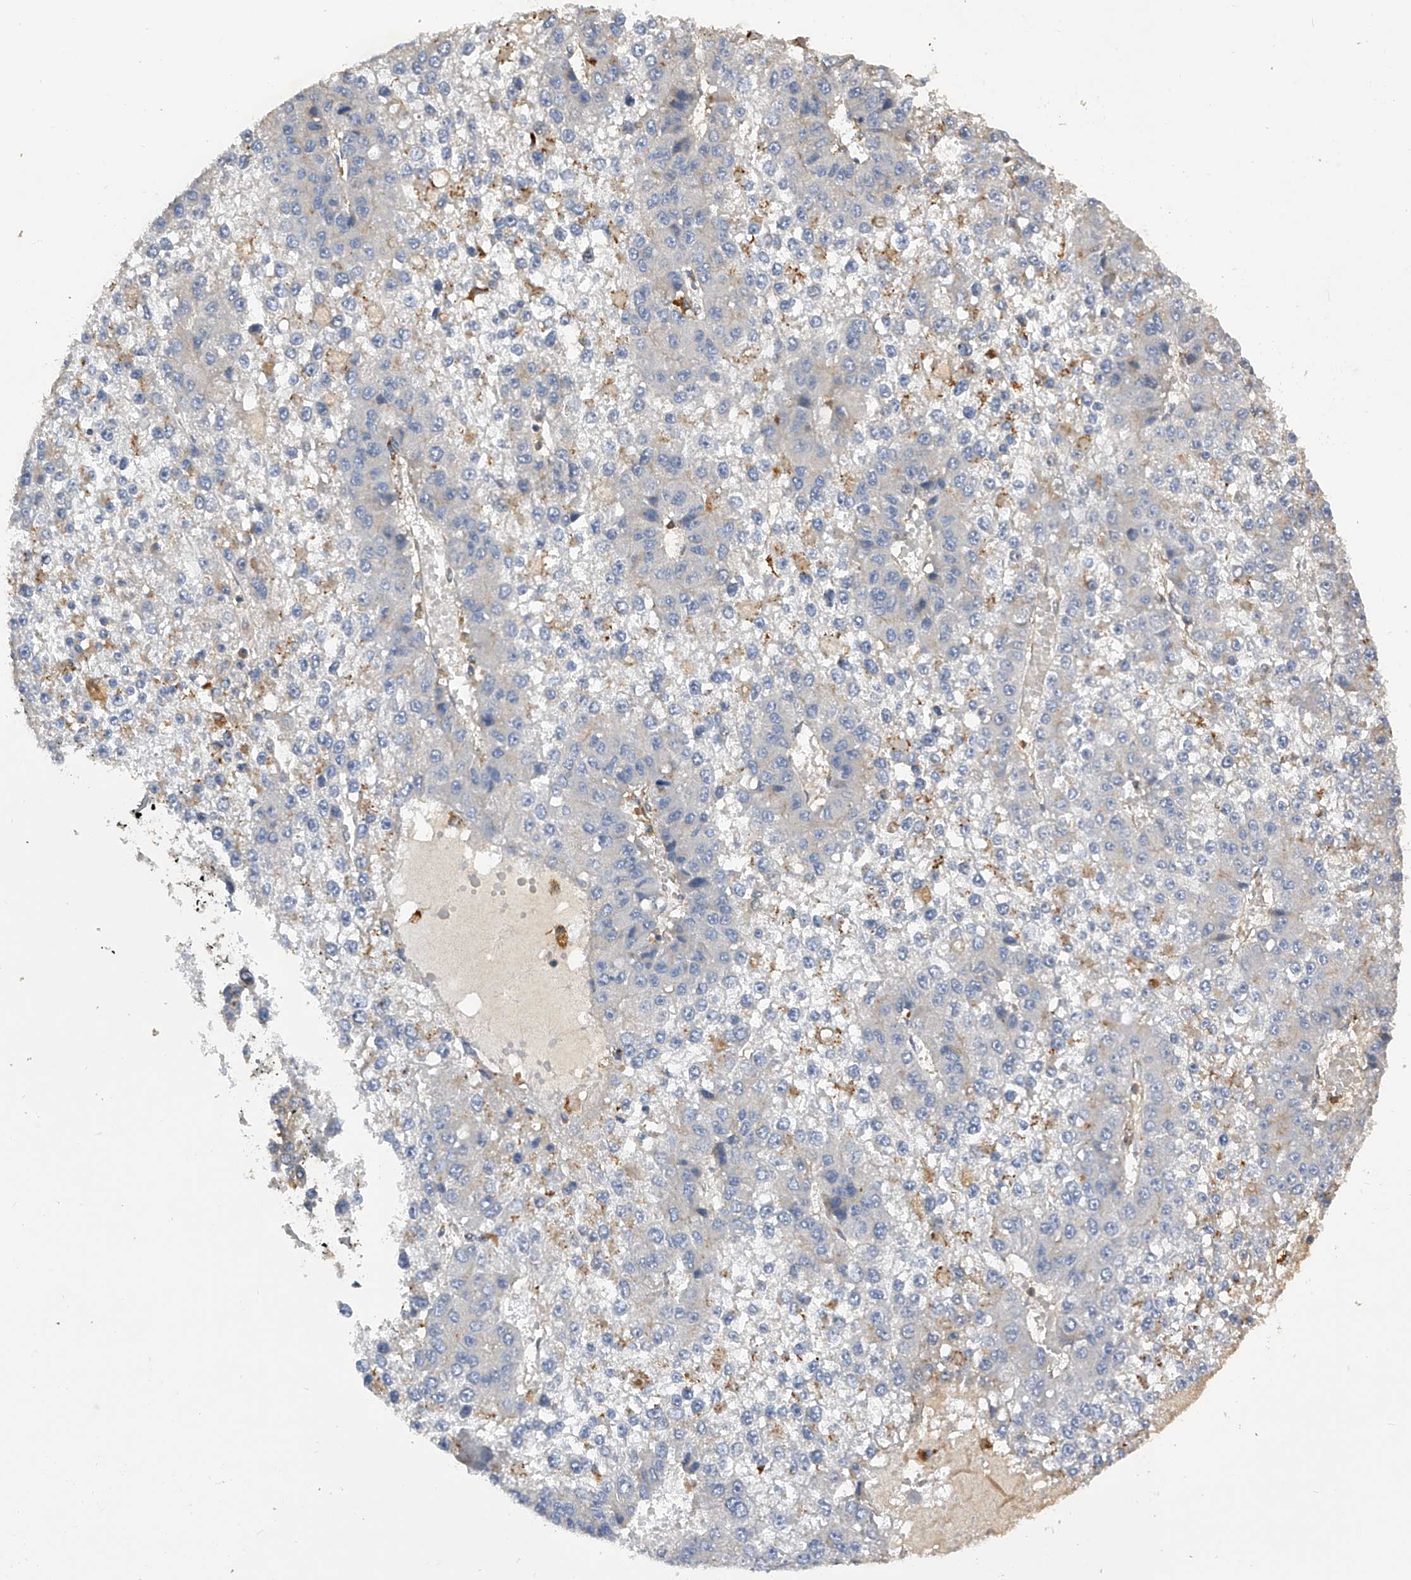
{"staining": {"intensity": "negative", "quantity": "none", "location": "none"}, "tissue": "liver cancer", "cell_type": "Tumor cells", "image_type": "cancer", "snomed": [{"axis": "morphology", "description": "Carcinoma, Hepatocellular, NOS"}, {"axis": "topography", "description": "Liver"}], "caption": "The micrograph demonstrates no staining of tumor cells in liver cancer (hepatocellular carcinoma). Brightfield microscopy of immunohistochemistry (IHC) stained with DAB (brown) and hematoxylin (blue), captured at high magnification.", "gene": "PTPRA", "patient": {"sex": "female", "age": 73}}